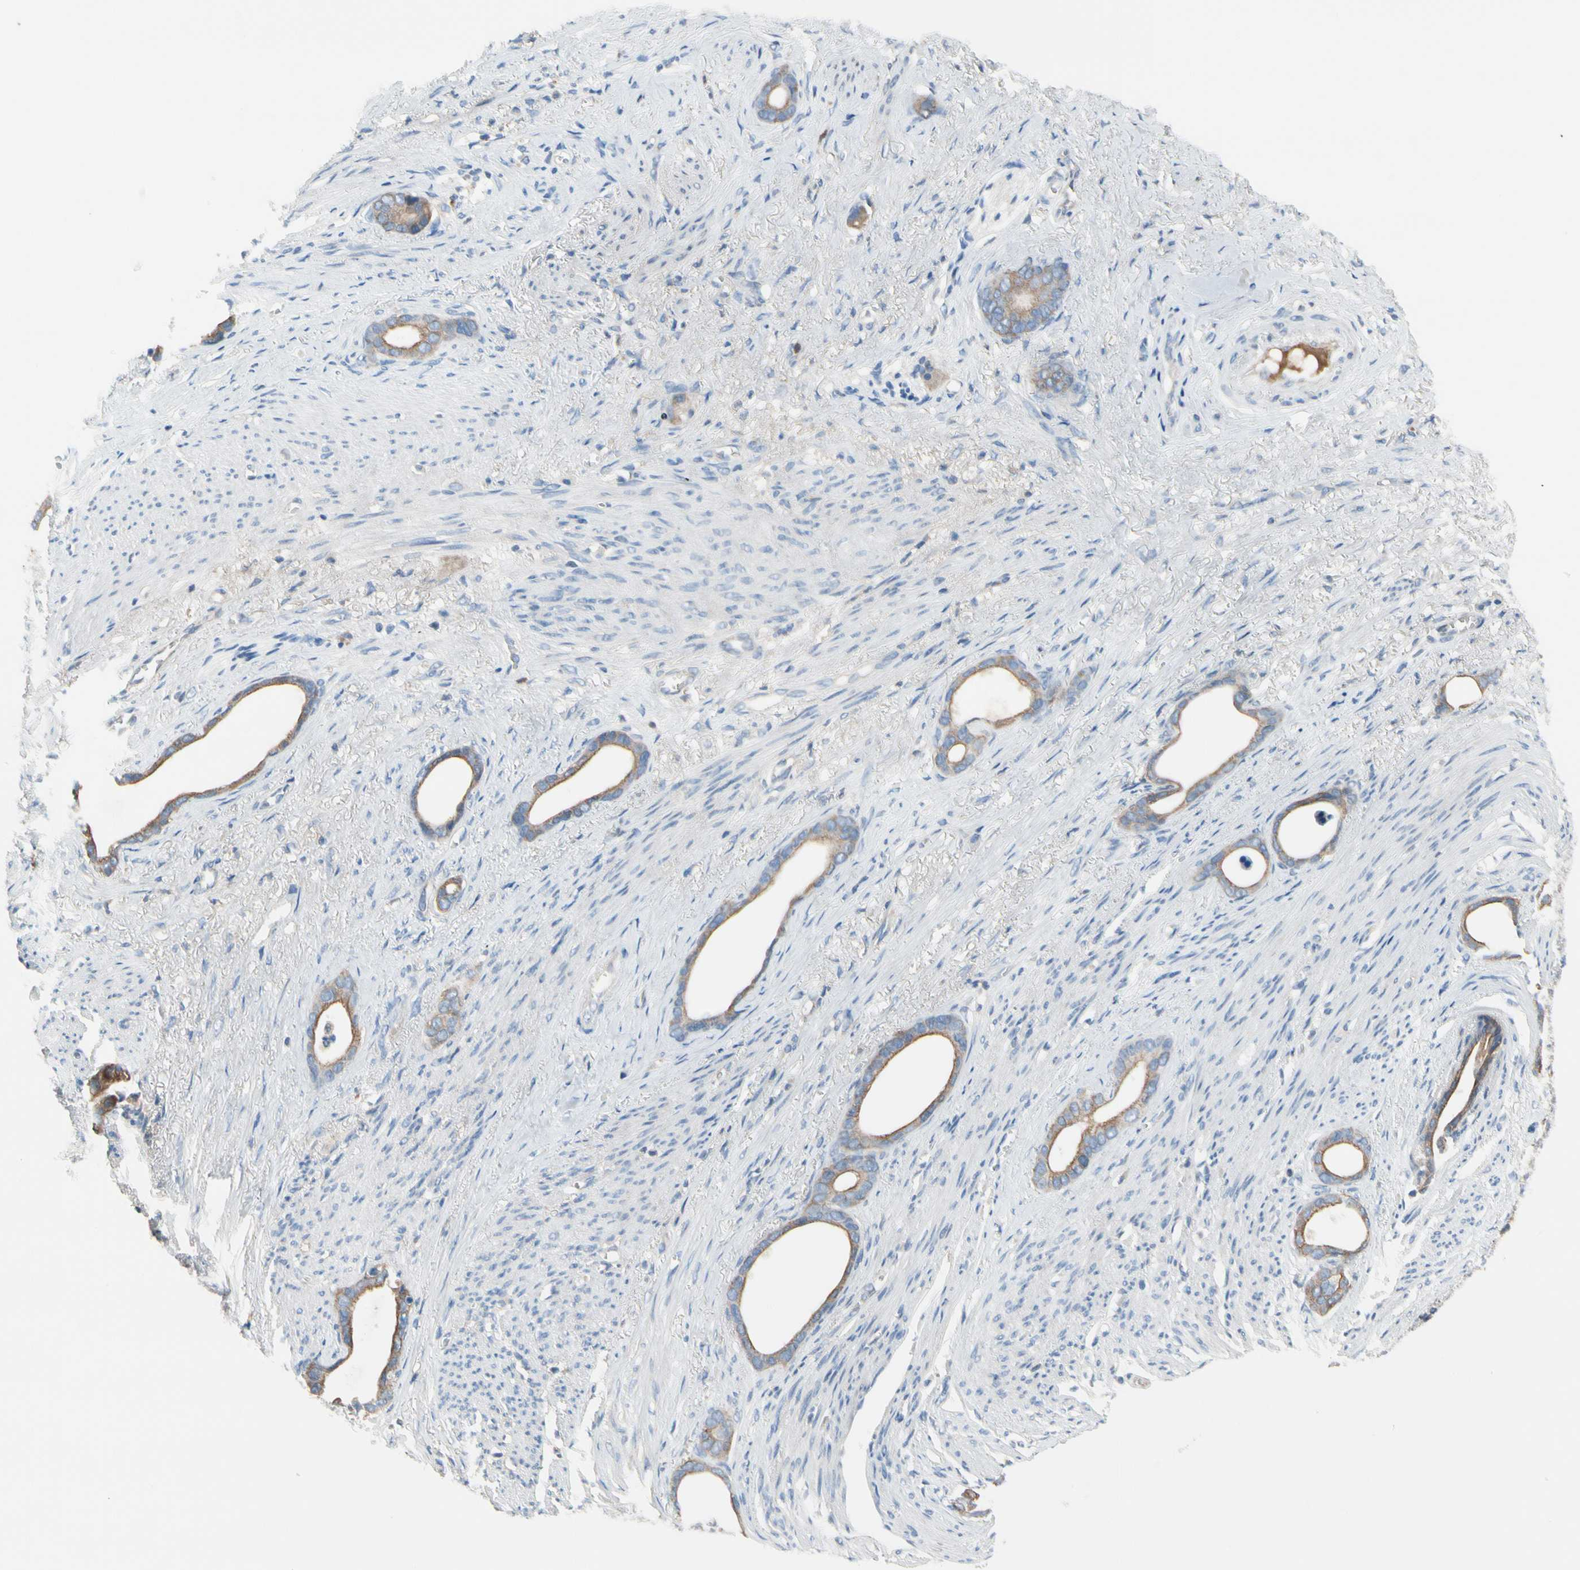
{"staining": {"intensity": "moderate", "quantity": ">75%", "location": "cytoplasmic/membranous"}, "tissue": "stomach cancer", "cell_type": "Tumor cells", "image_type": "cancer", "snomed": [{"axis": "morphology", "description": "Adenocarcinoma, NOS"}, {"axis": "topography", "description": "Stomach"}], "caption": "A histopathology image showing moderate cytoplasmic/membranous positivity in about >75% of tumor cells in adenocarcinoma (stomach), as visualized by brown immunohistochemical staining.", "gene": "HJURP", "patient": {"sex": "female", "age": 75}}